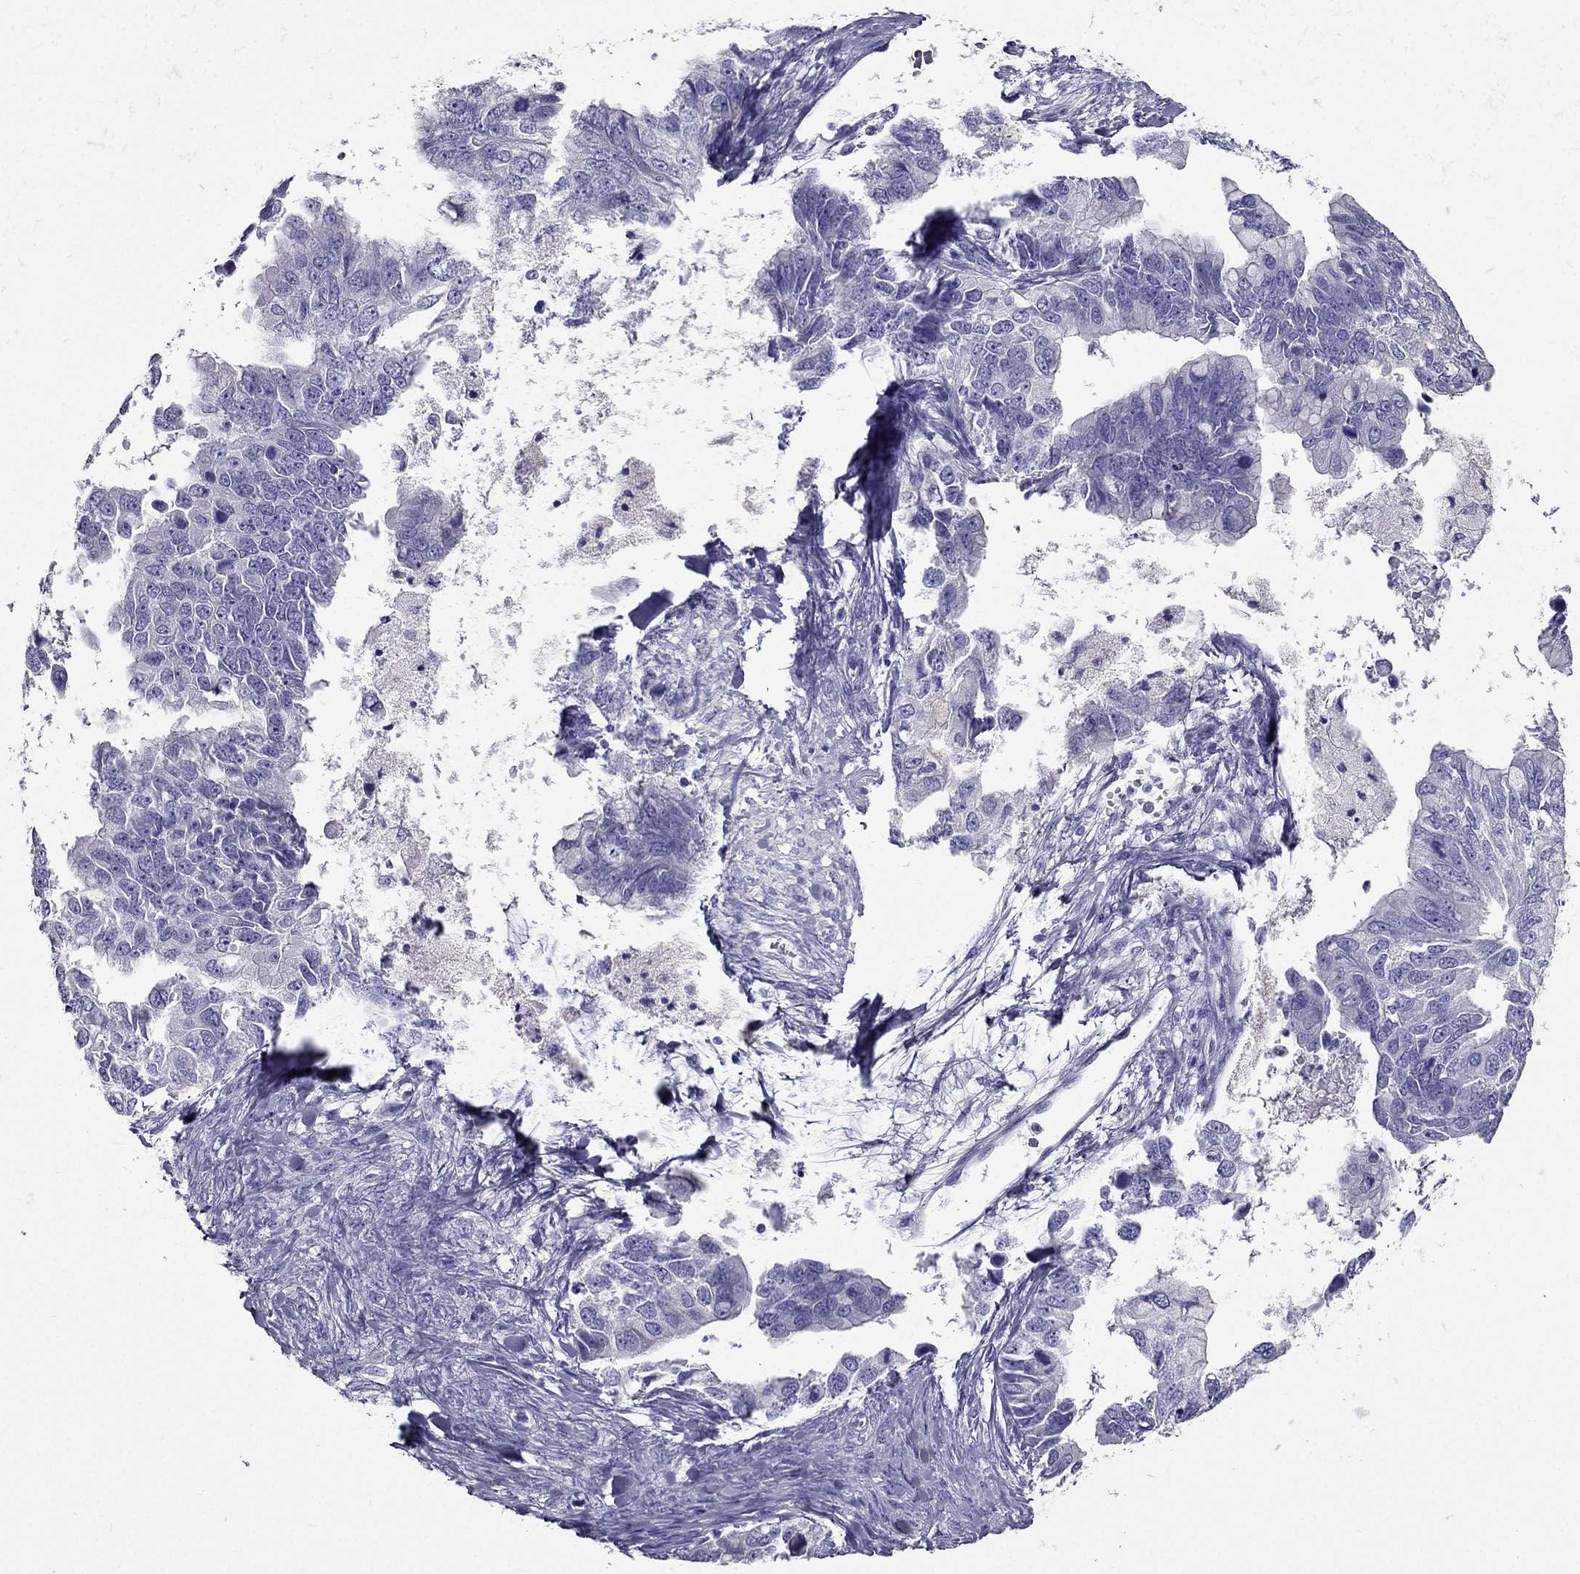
{"staining": {"intensity": "negative", "quantity": "none", "location": "none"}, "tissue": "ovarian cancer", "cell_type": "Tumor cells", "image_type": "cancer", "snomed": [{"axis": "morphology", "description": "Cystadenocarcinoma, mucinous, NOS"}, {"axis": "topography", "description": "Ovary"}], "caption": "Immunohistochemistry histopathology image of neoplastic tissue: mucinous cystadenocarcinoma (ovarian) stained with DAB reveals no significant protein expression in tumor cells.", "gene": "ZNF541", "patient": {"sex": "female", "age": 76}}